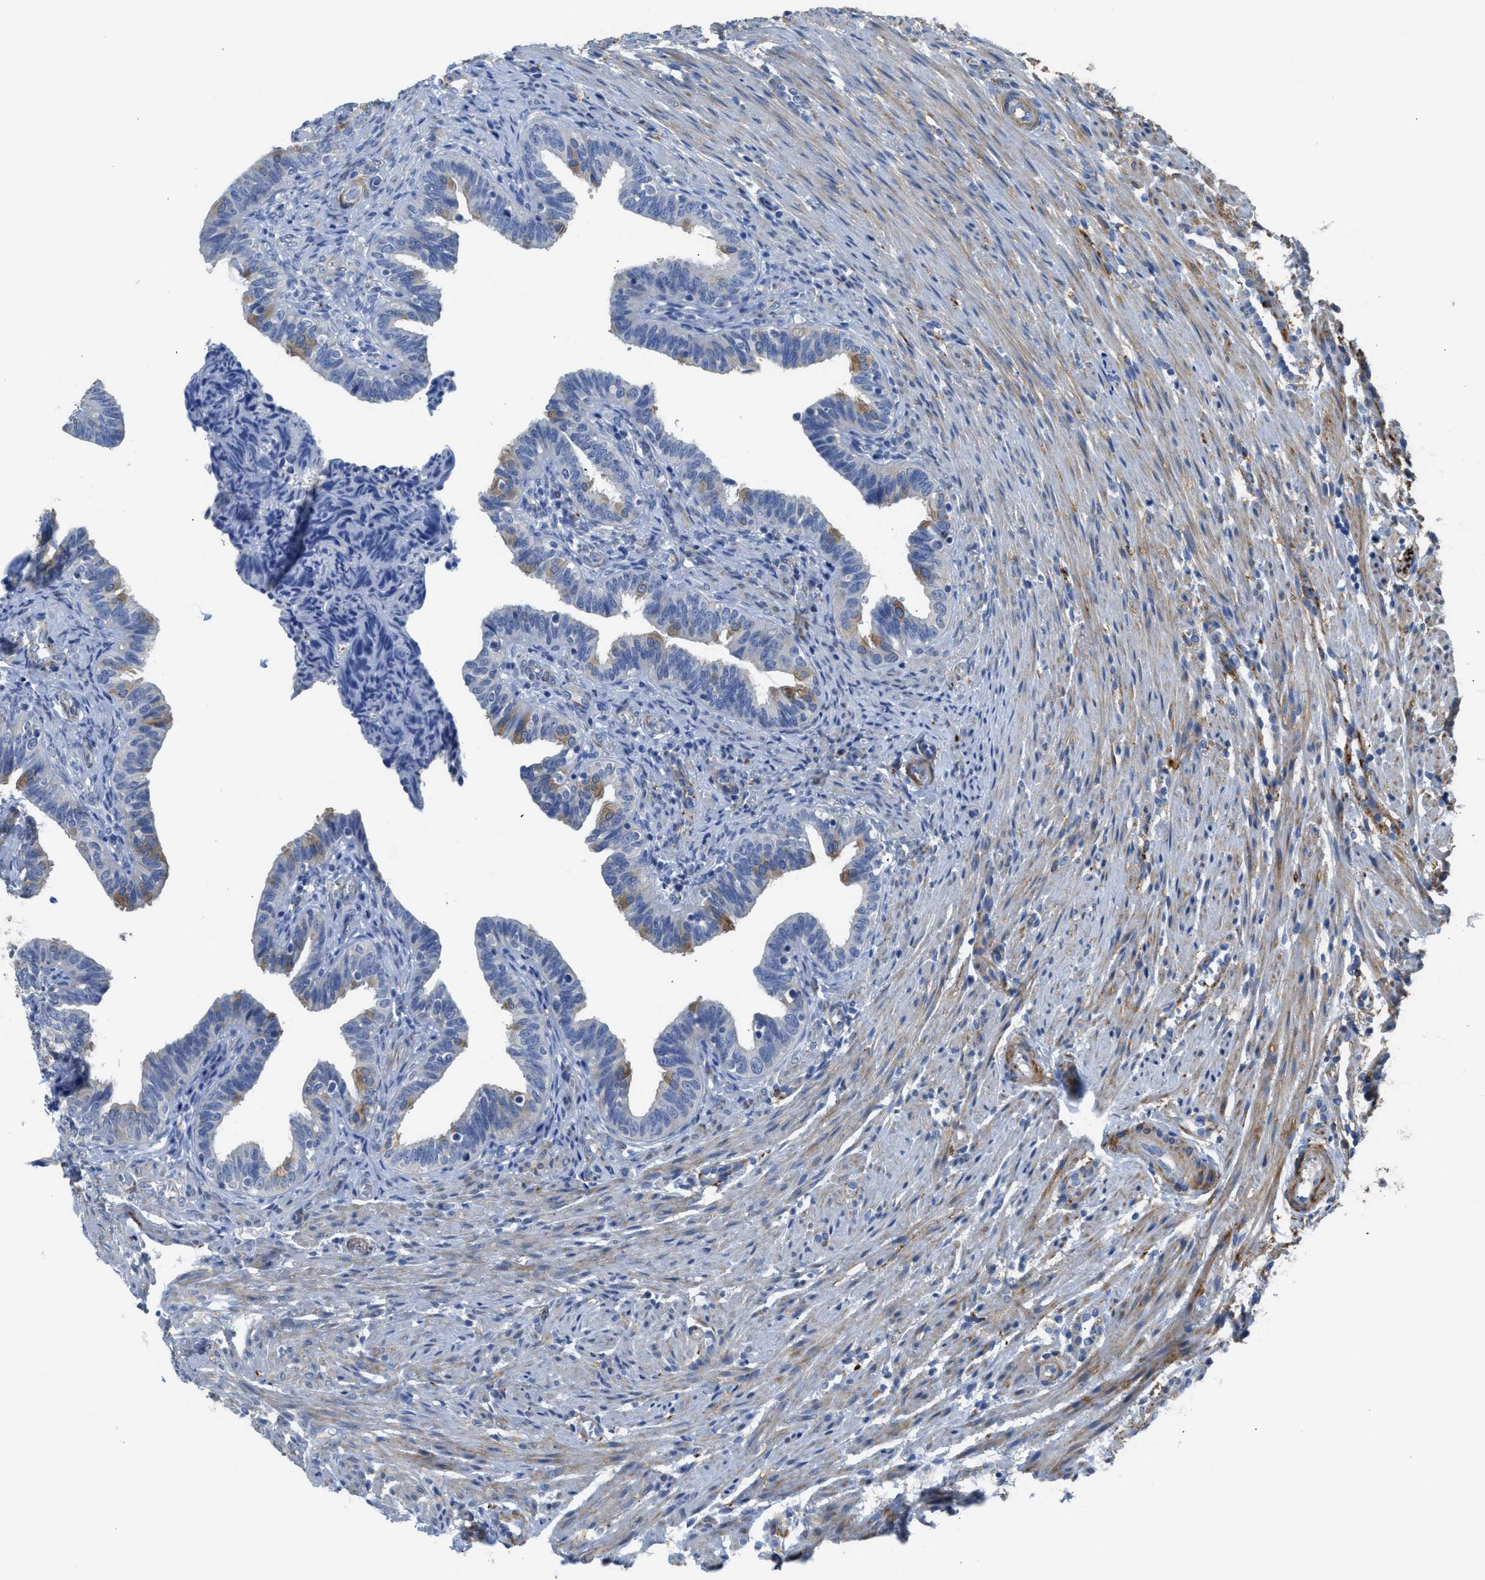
{"staining": {"intensity": "weak", "quantity": "25%-75%", "location": "cytoplasmic/membranous"}, "tissue": "fallopian tube", "cell_type": "Glandular cells", "image_type": "normal", "snomed": [{"axis": "morphology", "description": "Normal tissue, NOS"}, {"axis": "topography", "description": "Fallopian tube"}, {"axis": "topography", "description": "Placenta"}], "caption": "IHC (DAB) staining of normal fallopian tube exhibits weak cytoplasmic/membranous protein expression in about 25%-75% of glandular cells. The staining is performed using DAB (3,3'-diaminobenzidine) brown chromogen to label protein expression. The nuclei are counter-stained blue using hematoxylin.", "gene": "ZSWIM5", "patient": {"sex": "female", "age": 34}}